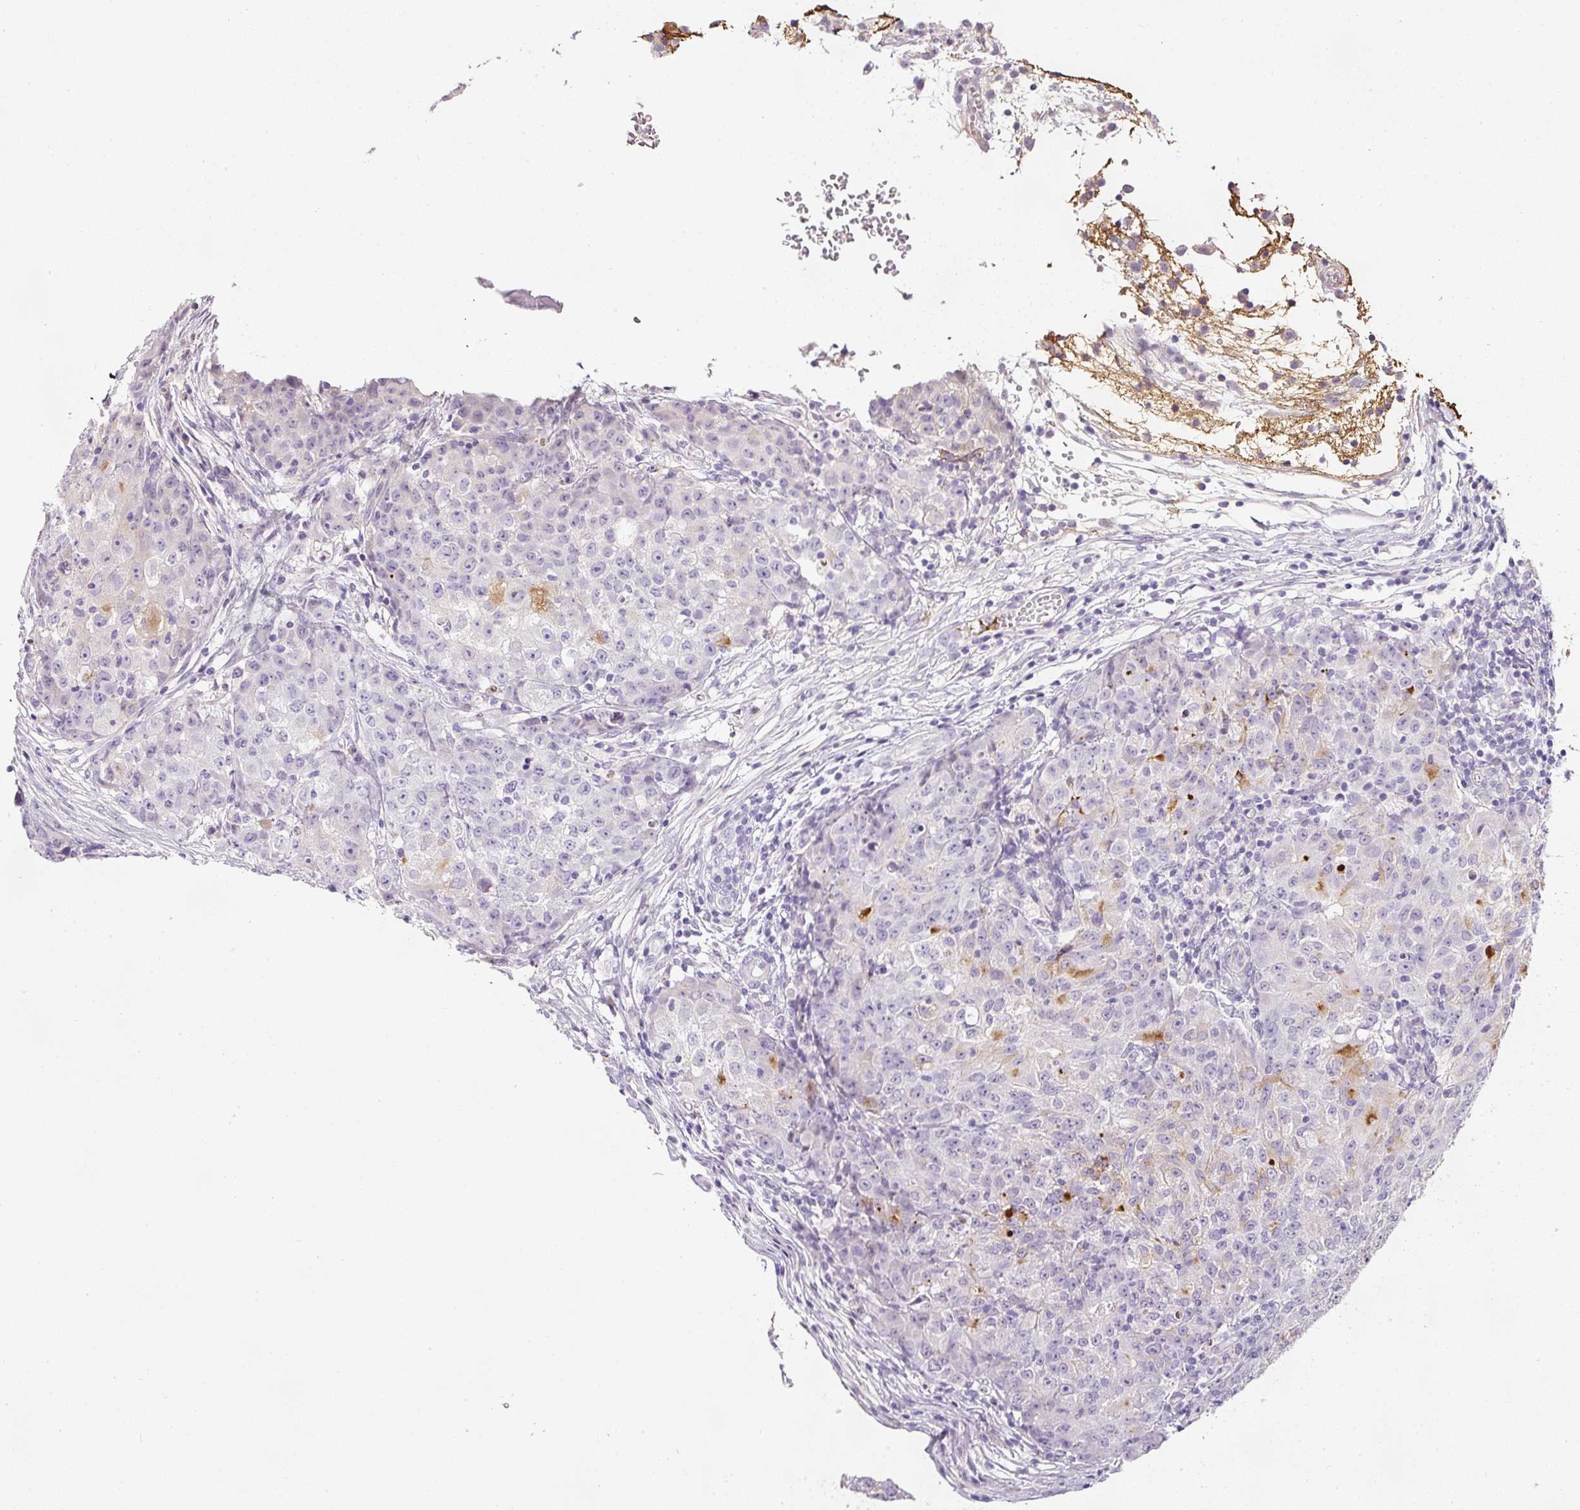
{"staining": {"intensity": "moderate", "quantity": "<25%", "location": "cytoplasmic/membranous"}, "tissue": "ovarian cancer", "cell_type": "Tumor cells", "image_type": "cancer", "snomed": [{"axis": "morphology", "description": "Carcinoma, endometroid"}, {"axis": "topography", "description": "Ovary"}], "caption": "This micrograph exhibits immunohistochemistry (IHC) staining of ovarian cancer (endometroid carcinoma), with low moderate cytoplasmic/membranous expression in approximately <25% of tumor cells.", "gene": "KPNA5", "patient": {"sex": "female", "age": 42}}